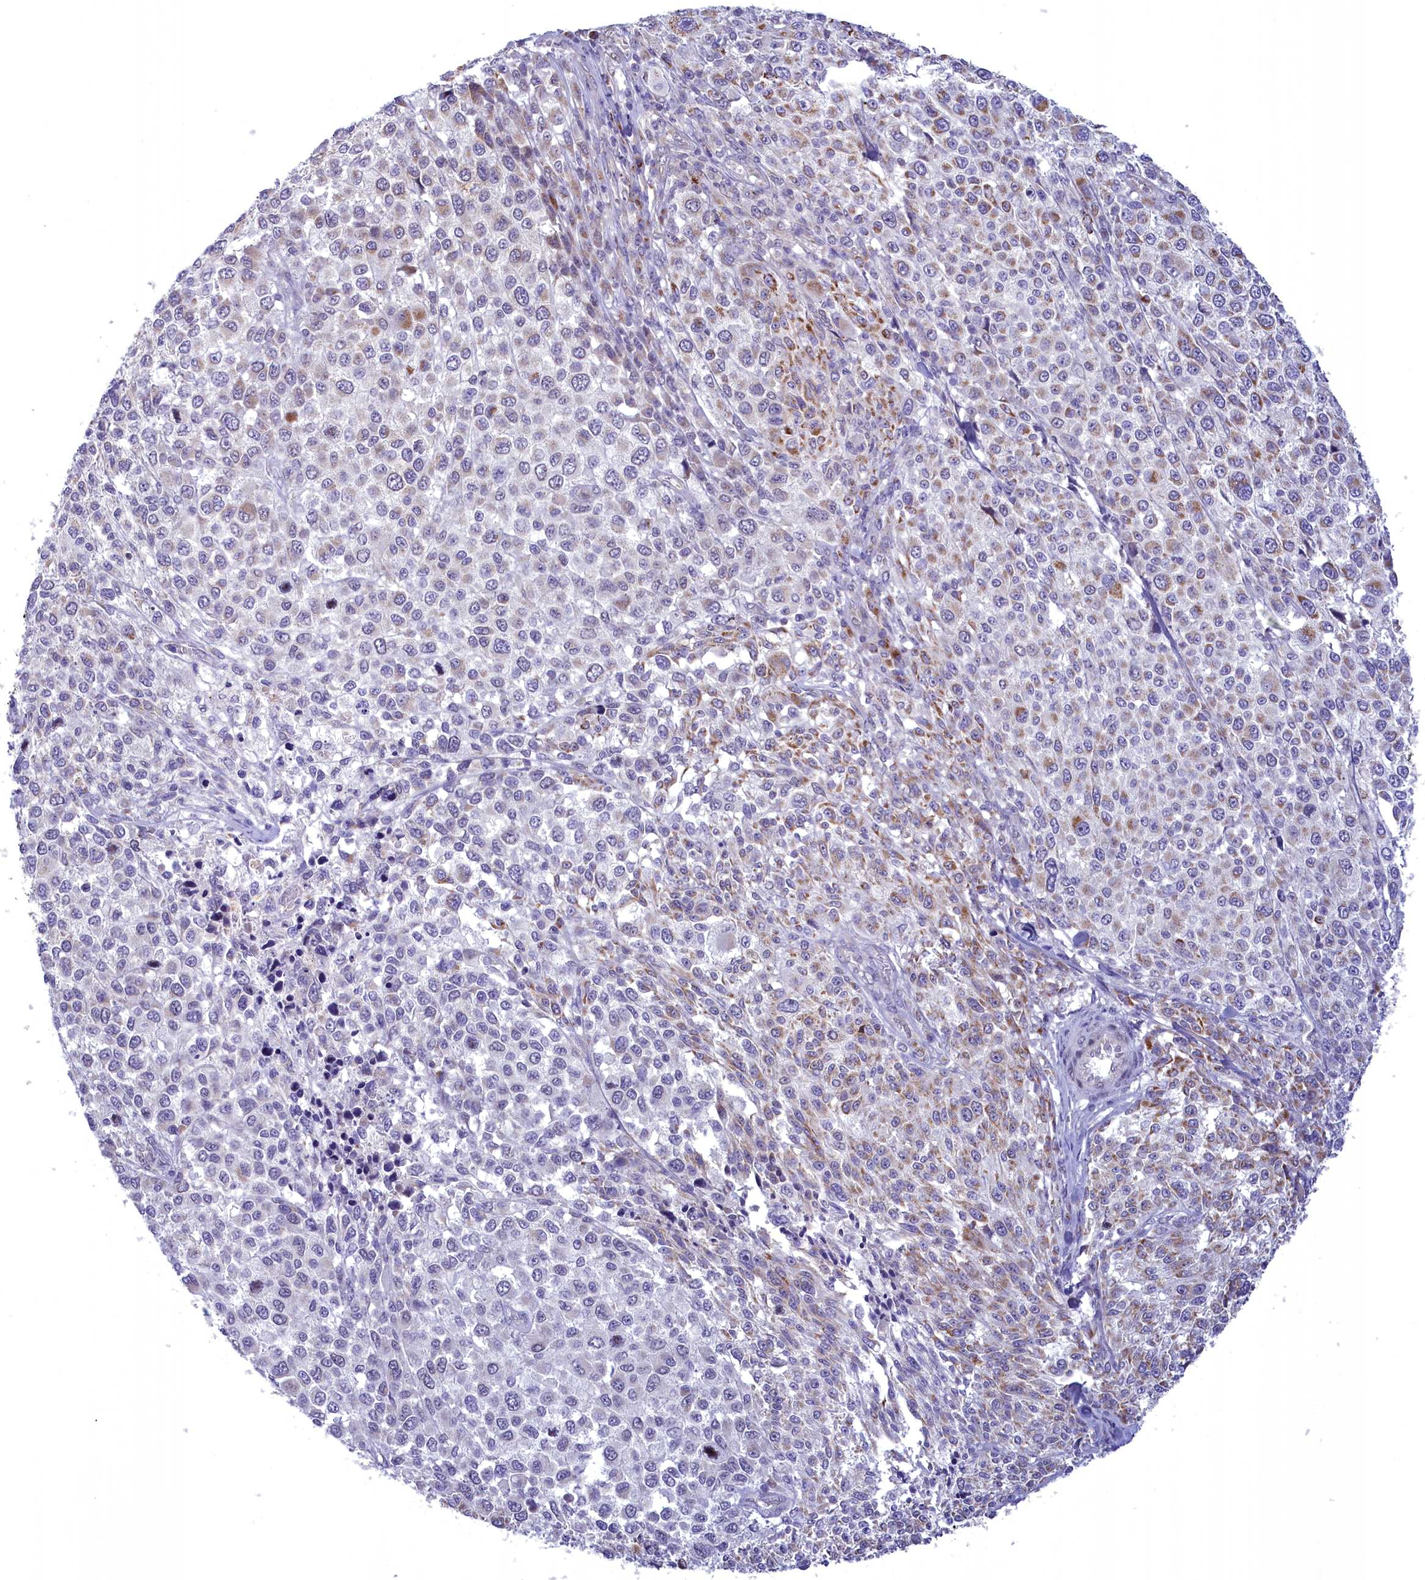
{"staining": {"intensity": "moderate", "quantity": "25%-75%", "location": "cytoplasmic/membranous"}, "tissue": "melanoma", "cell_type": "Tumor cells", "image_type": "cancer", "snomed": [{"axis": "morphology", "description": "Malignant melanoma, NOS"}, {"axis": "topography", "description": "Skin of trunk"}], "caption": "This is a histology image of immunohistochemistry staining of malignant melanoma, which shows moderate positivity in the cytoplasmic/membranous of tumor cells.", "gene": "FAM149B1", "patient": {"sex": "male", "age": 71}}